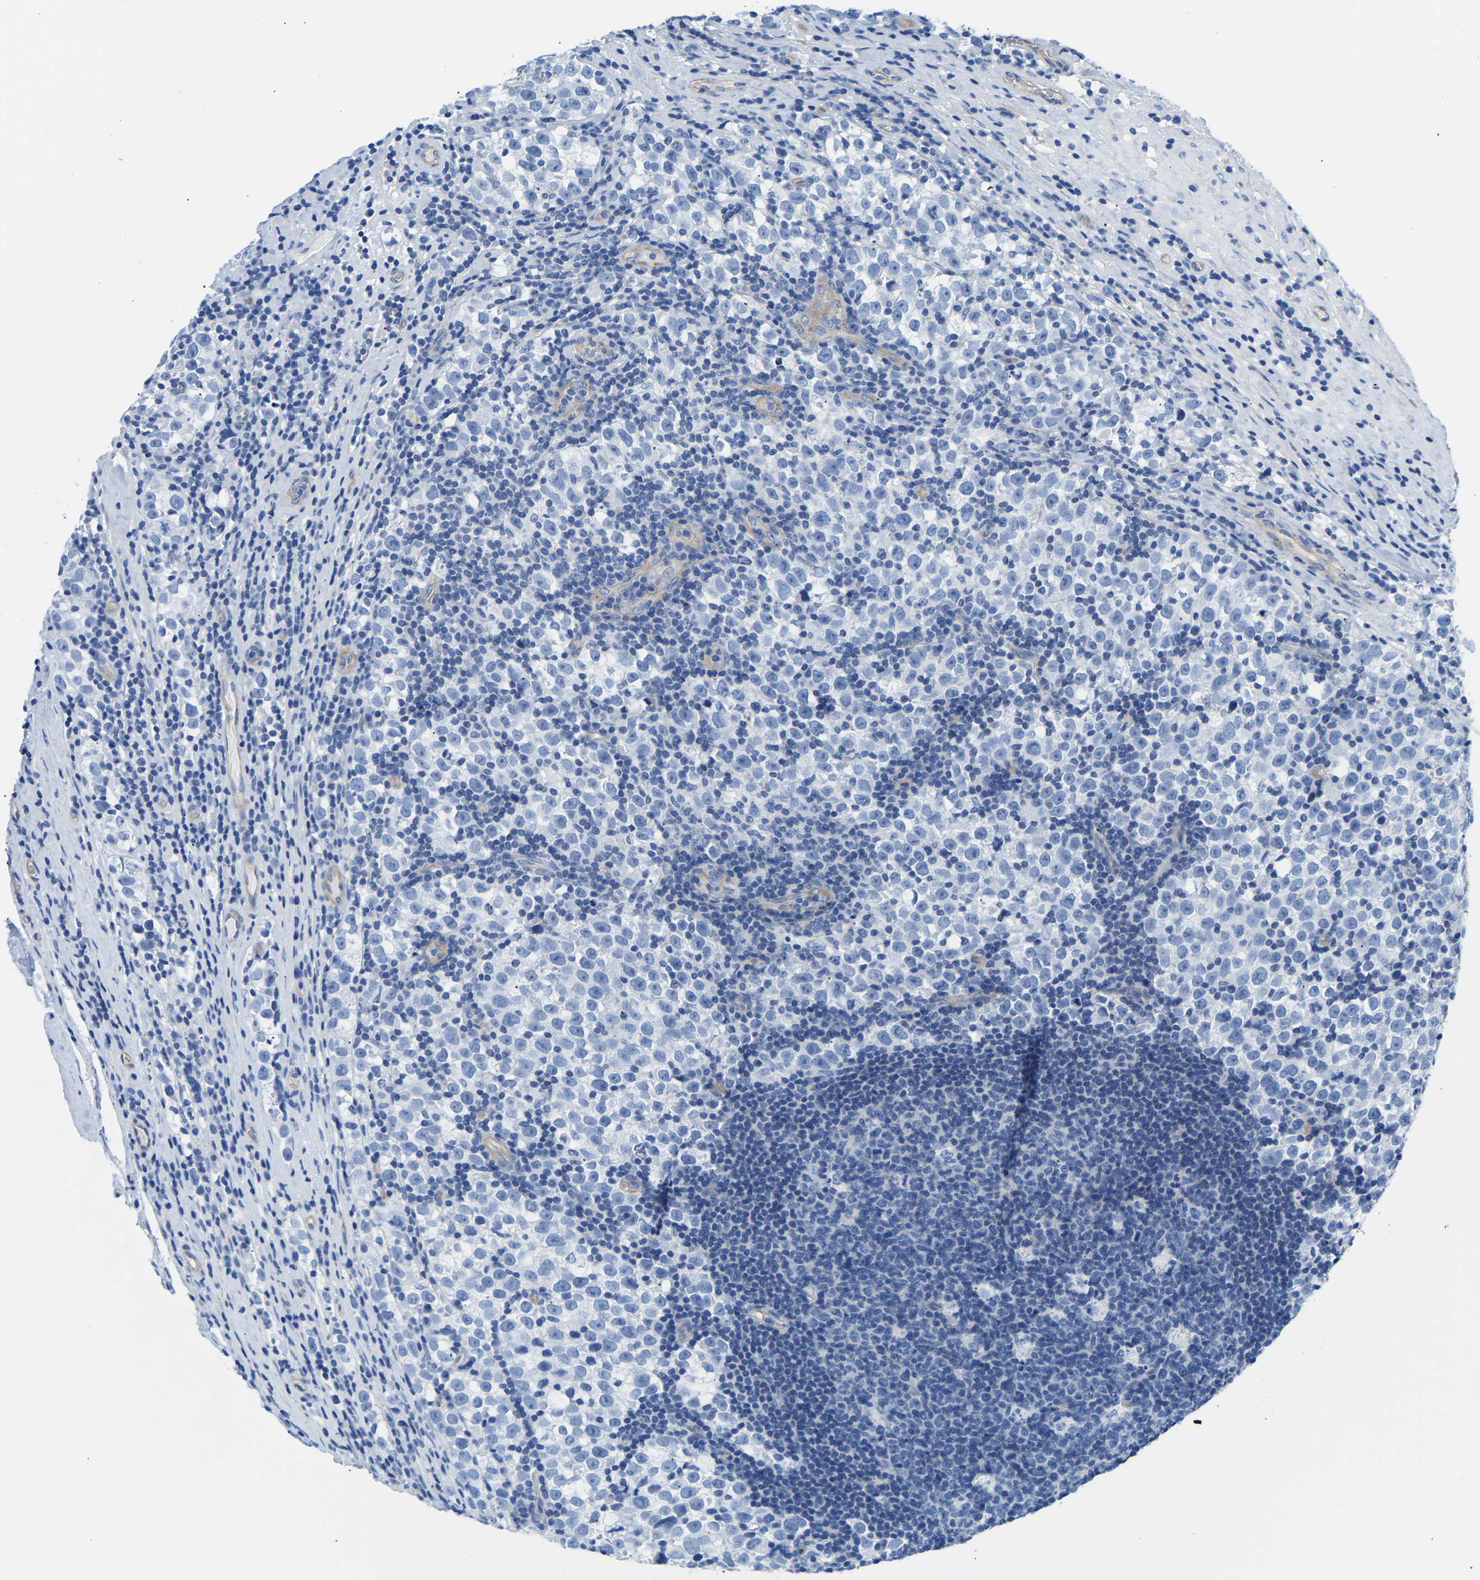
{"staining": {"intensity": "negative", "quantity": "none", "location": "none"}, "tissue": "testis cancer", "cell_type": "Tumor cells", "image_type": "cancer", "snomed": [{"axis": "morphology", "description": "Normal tissue, NOS"}, {"axis": "morphology", "description": "Seminoma, NOS"}, {"axis": "topography", "description": "Testis"}], "caption": "A histopathology image of testis cancer stained for a protein exhibits no brown staining in tumor cells.", "gene": "UPK3A", "patient": {"sex": "male", "age": 43}}